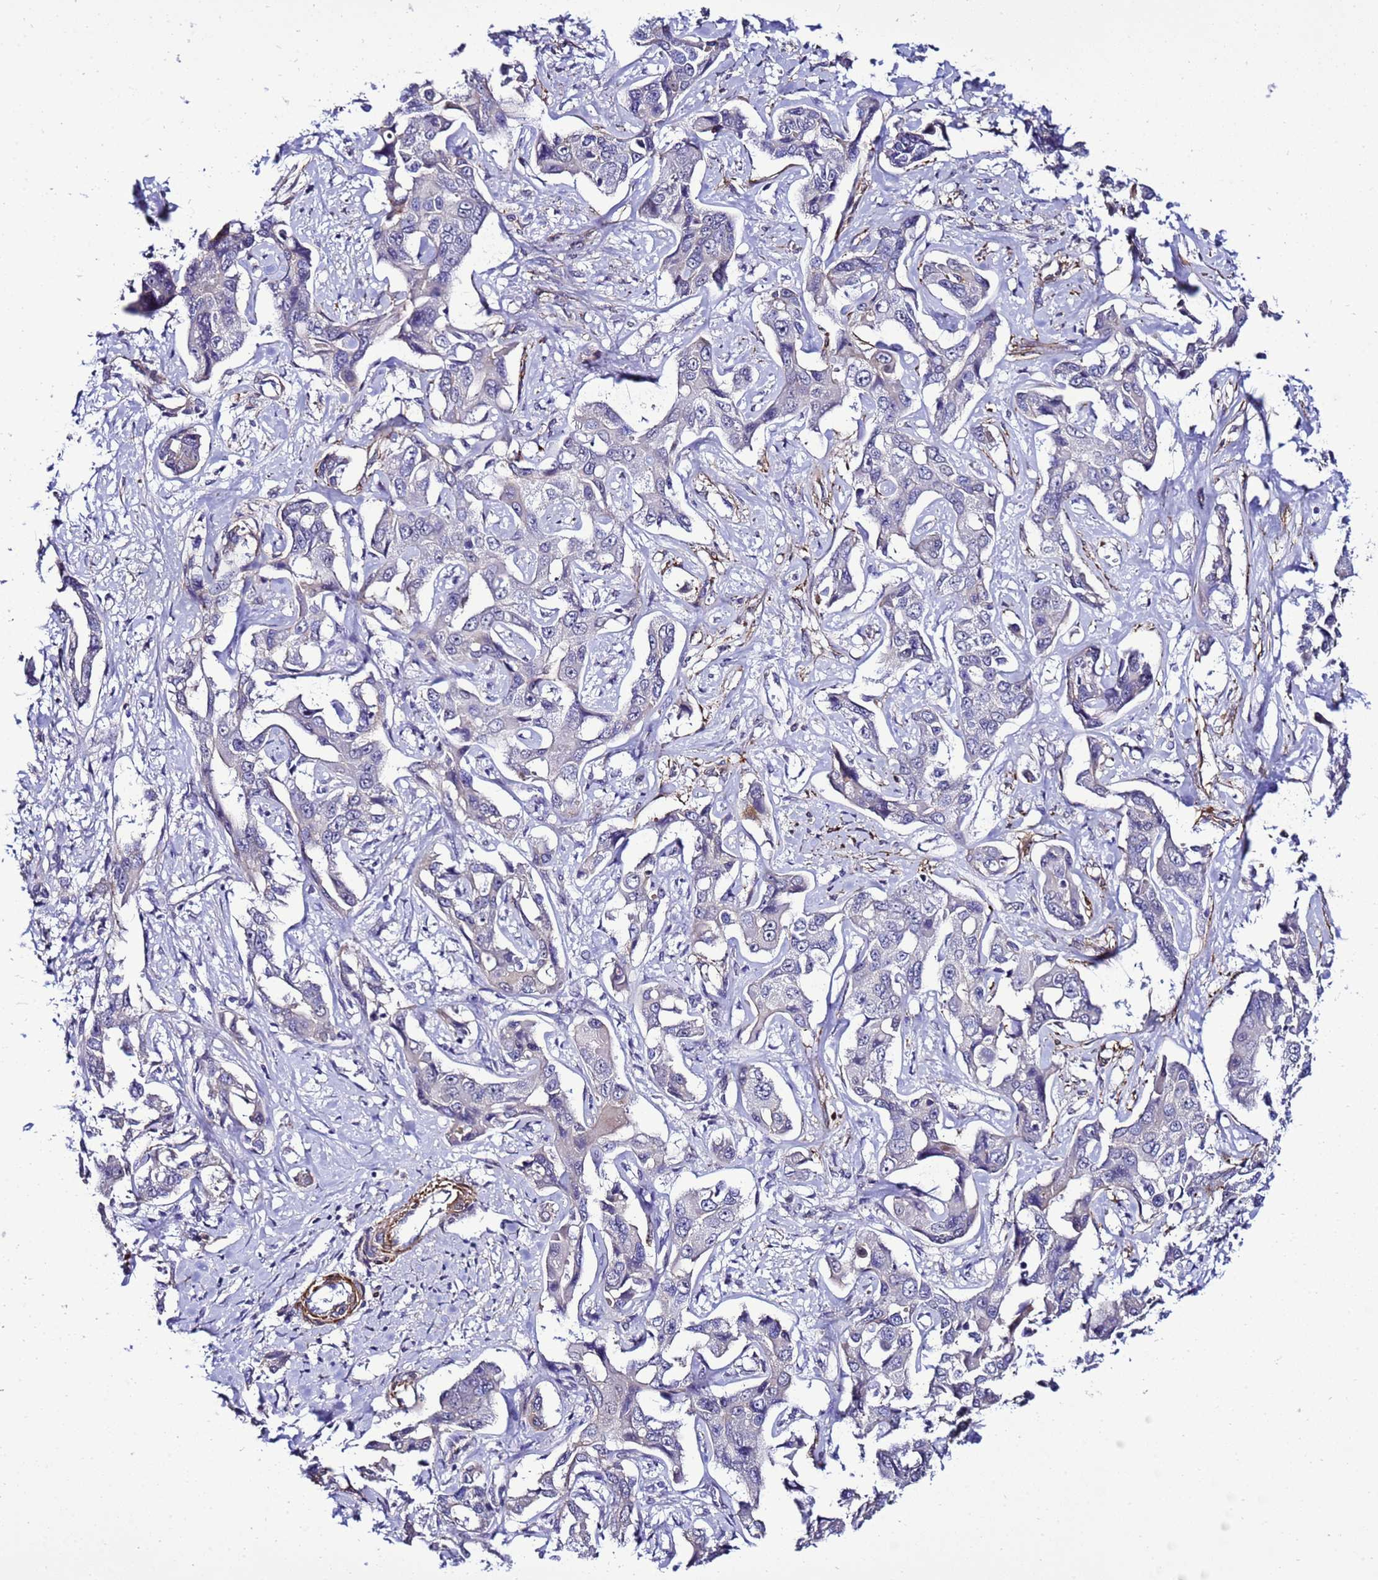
{"staining": {"intensity": "negative", "quantity": "none", "location": "none"}, "tissue": "liver cancer", "cell_type": "Tumor cells", "image_type": "cancer", "snomed": [{"axis": "morphology", "description": "Cholangiocarcinoma"}, {"axis": "topography", "description": "Liver"}], "caption": "DAB (3,3'-diaminobenzidine) immunohistochemical staining of cholangiocarcinoma (liver) shows no significant staining in tumor cells.", "gene": "GZF1", "patient": {"sex": "male", "age": 59}}